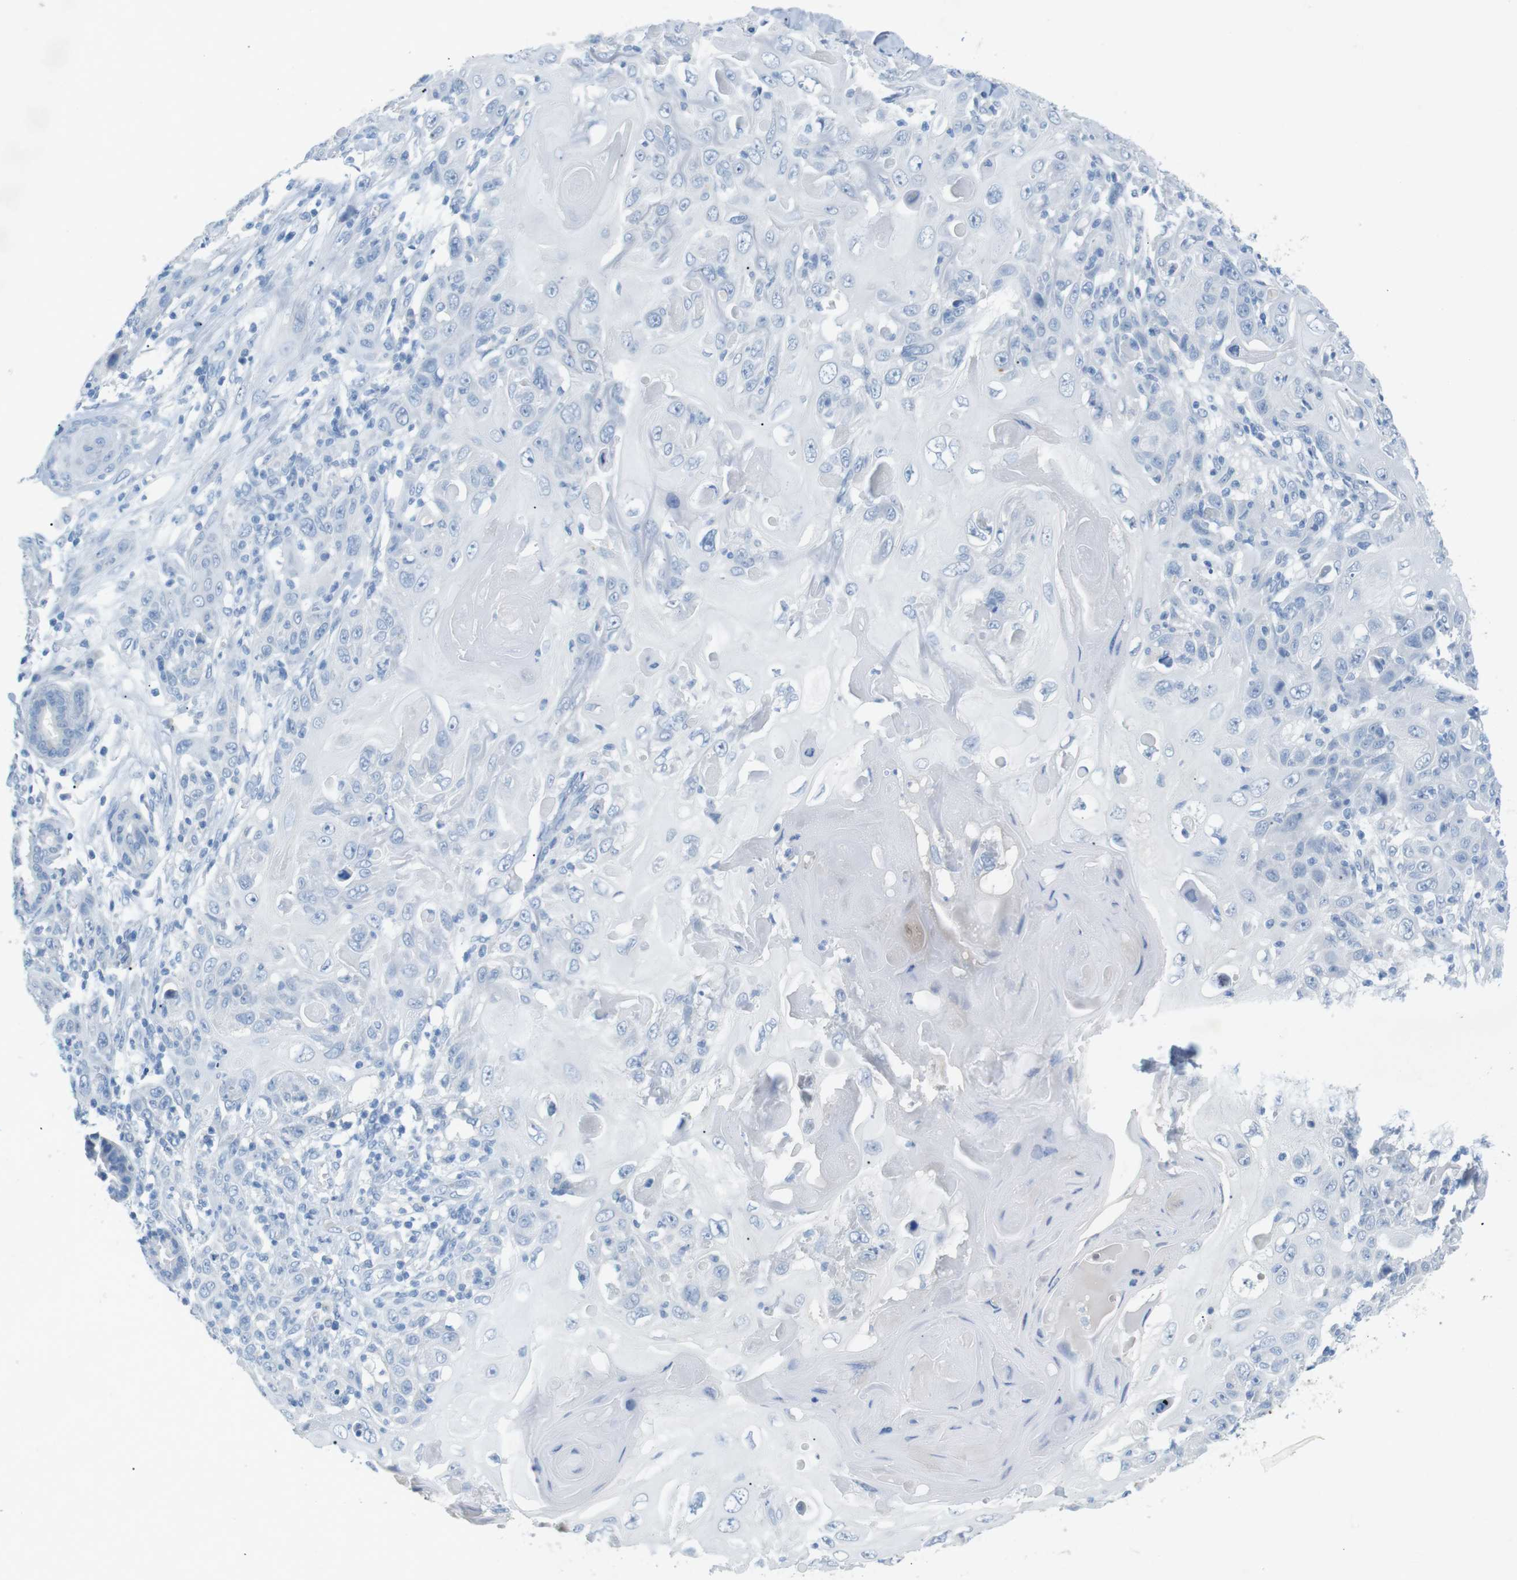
{"staining": {"intensity": "negative", "quantity": "none", "location": "none"}, "tissue": "skin cancer", "cell_type": "Tumor cells", "image_type": "cancer", "snomed": [{"axis": "morphology", "description": "Squamous cell carcinoma, NOS"}, {"axis": "topography", "description": "Skin"}], "caption": "IHC of human skin cancer displays no expression in tumor cells.", "gene": "SALL4", "patient": {"sex": "female", "age": 88}}